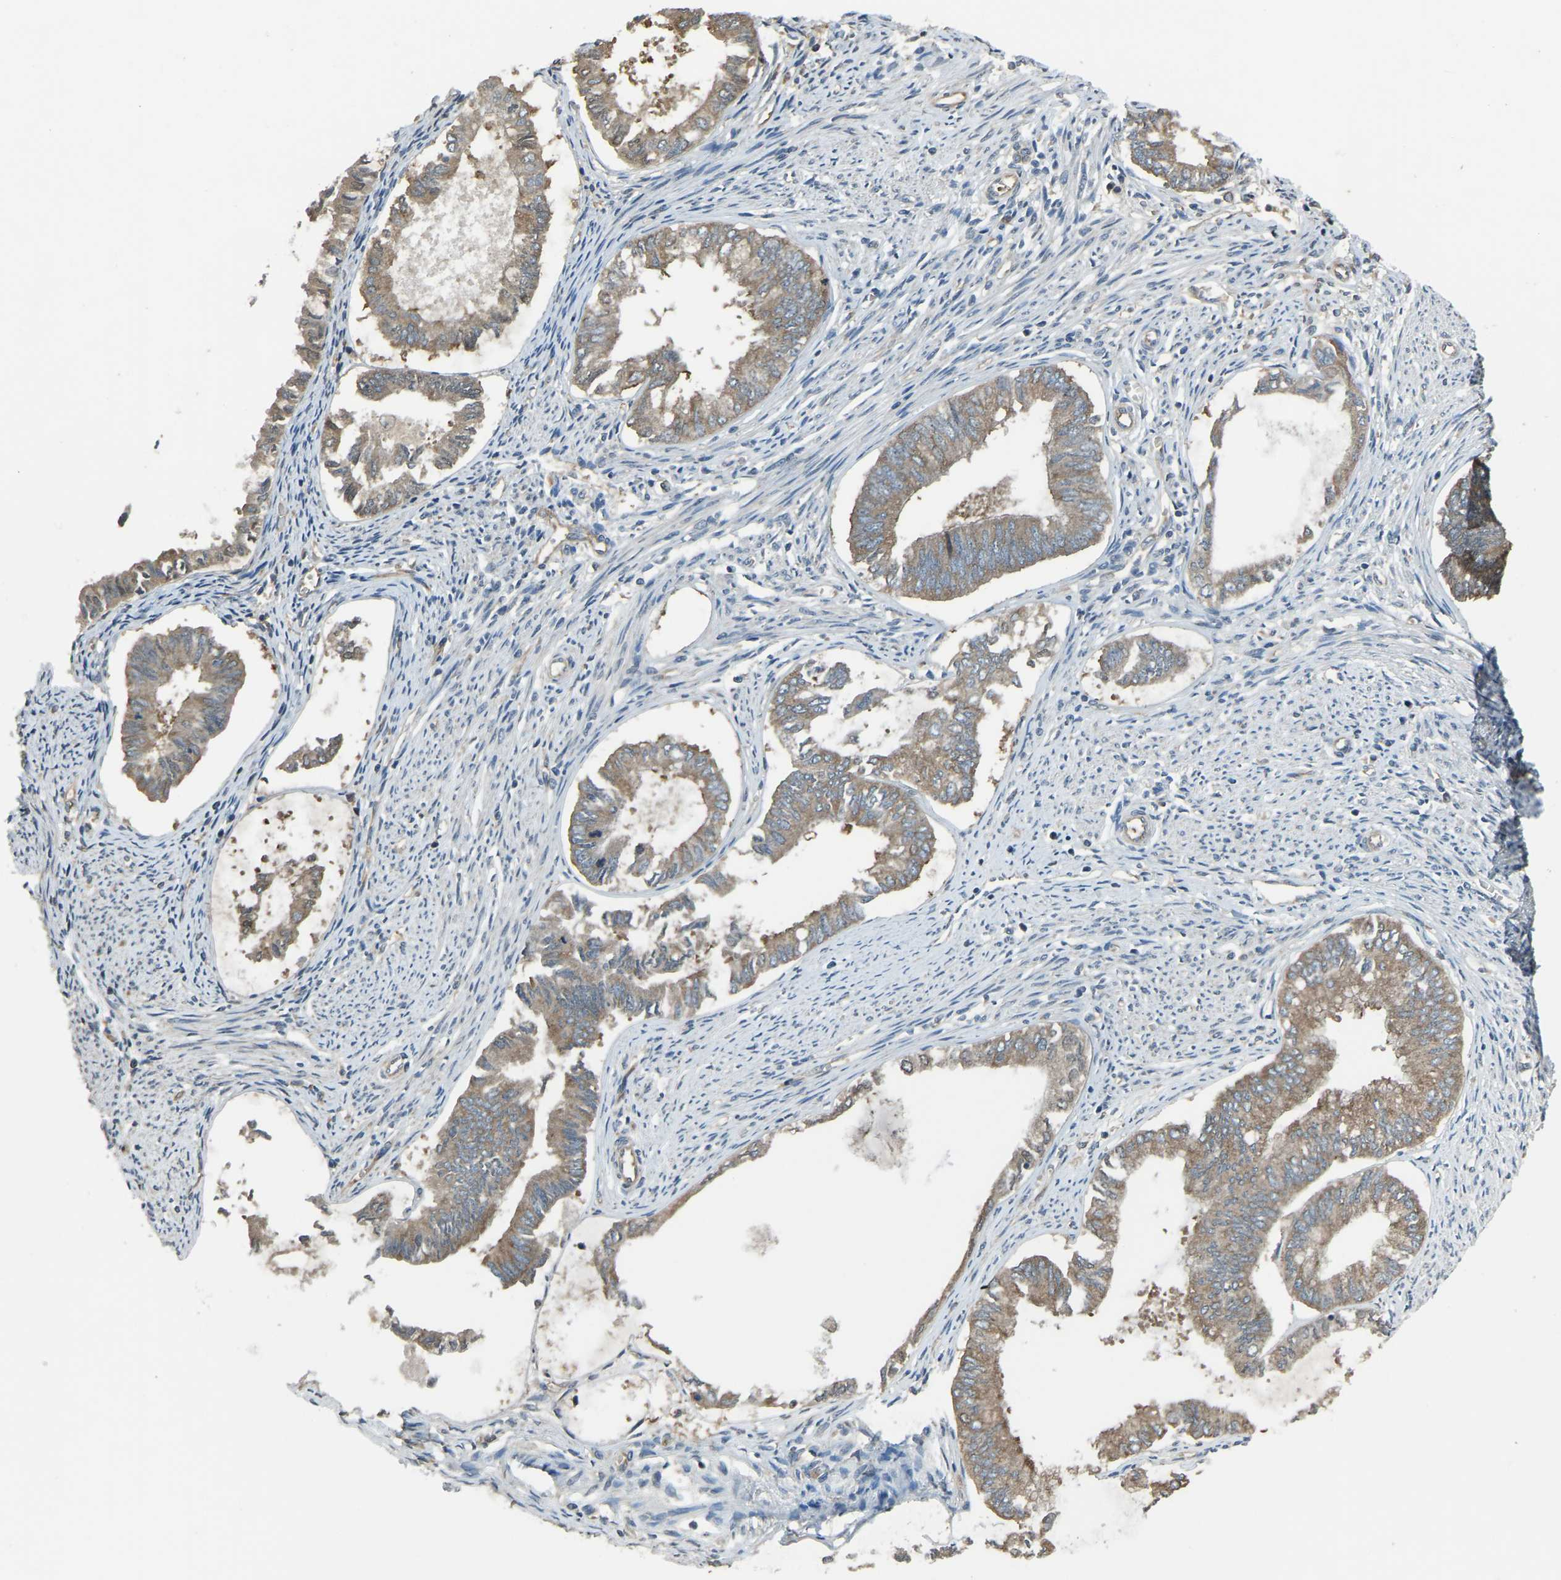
{"staining": {"intensity": "moderate", "quantity": ">75%", "location": "cytoplasmic/membranous"}, "tissue": "endometrial cancer", "cell_type": "Tumor cells", "image_type": "cancer", "snomed": [{"axis": "morphology", "description": "Adenocarcinoma, NOS"}, {"axis": "topography", "description": "Endometrium"}], "caption": "A micrograph of human endometrial adenocarcinoma stained for a protein reveals moderate cytoplasmic/membranous brown staining in tumor cells. (Stains: DAB in brown, nuclei in blue, Microscopy: brightfield microscopy at high magnification).", "gene": "AIMP1", "patient": {"sex": "female", "age": 86}}